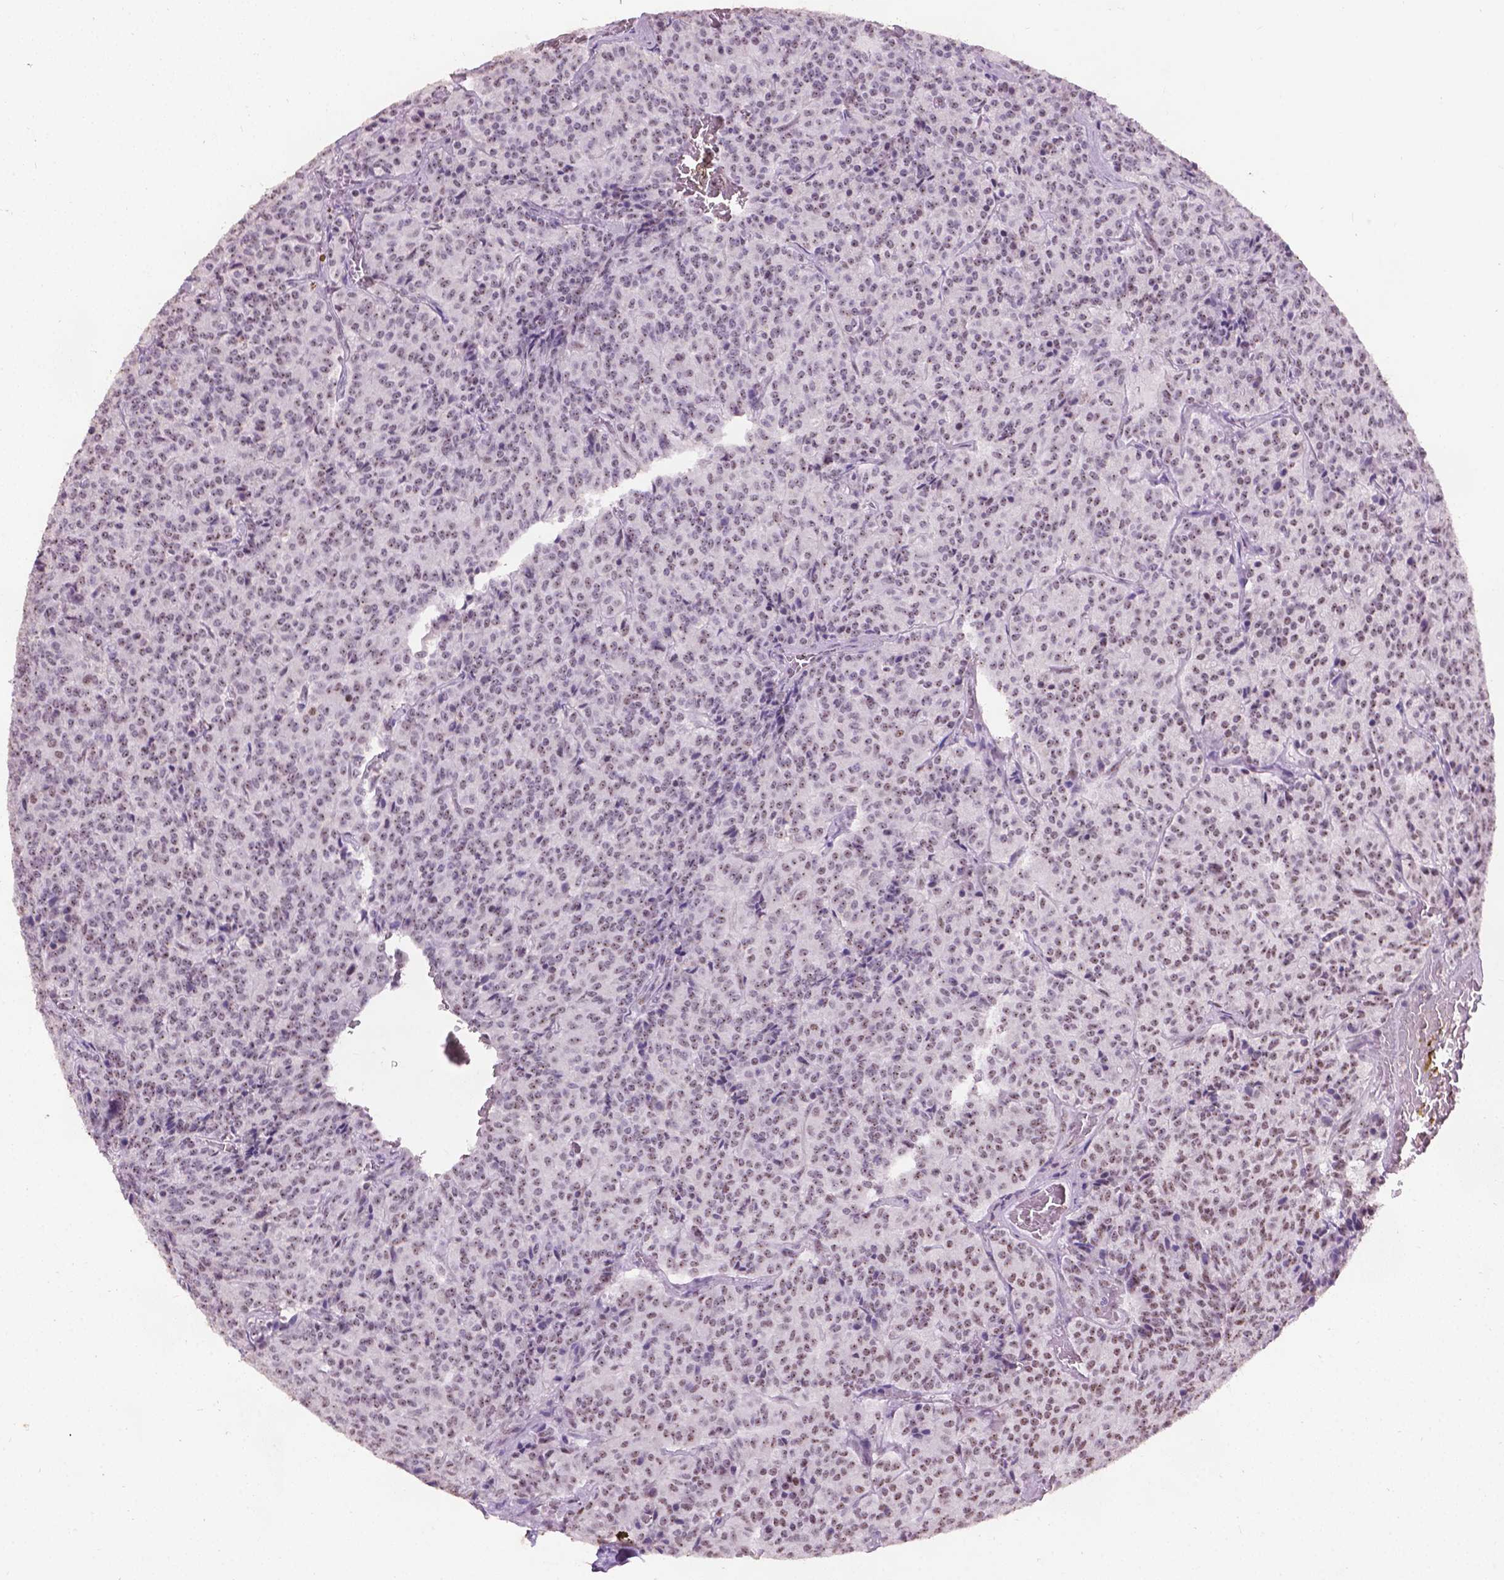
{"staining": {"intensity": "weak", "quantity": "<25%", "location": "nuclear"}, "tissue": "carcinoid", "cell_type": "Tumor cells", "image_type": "cancer", "snomed": [{"axis": "morphology", "description": "Carcinoid, malignant, NOS"}, {"axis": "topography", "description": "Lung"}], "caption": "DAB (3,3'-diaminobenzidine) immunohistochemical staining of malignant carcinoid shows no significant expression in tumor cells.", "gene": "COIL", "patient": {"sex": "male", "age": 70}}